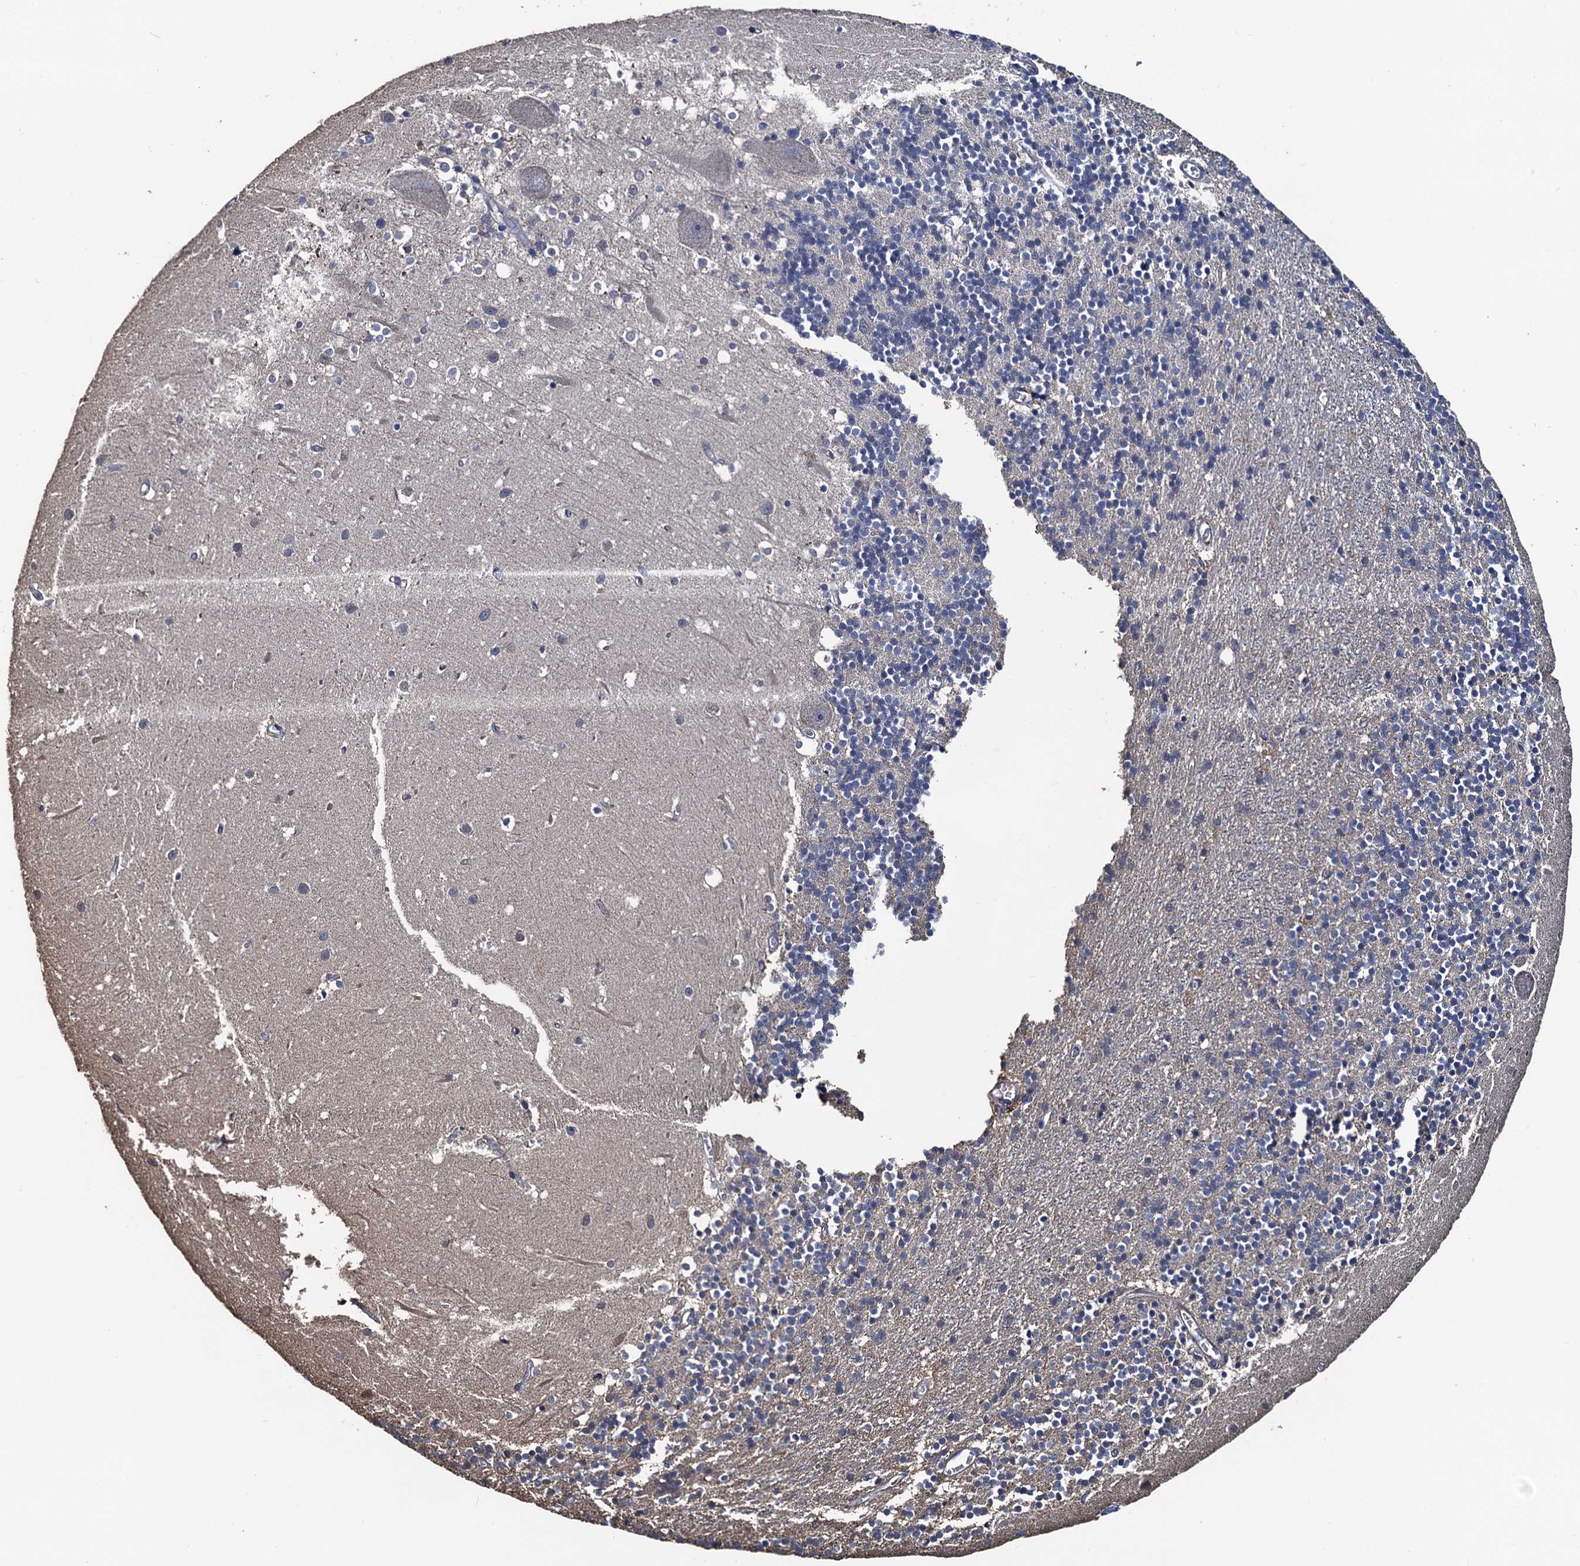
{"staining": {"intensity": "negative", "quantity": "none", "location": "none"}, "tissue": "cerebellum", "cell_type": "Cells in granular layer", "image_type": "normal", "snomed": [{"axis": "morphology", "description": "Normal tissue, NOS"}, {"axis": "topography", "description": "Cerebellum"}], "caption": "The photomicrograph shows no significant positivity in cells in granular layer of cerebellum.", "gene": "RTKN2", "patient": {"sex": "male", "age": 54}}